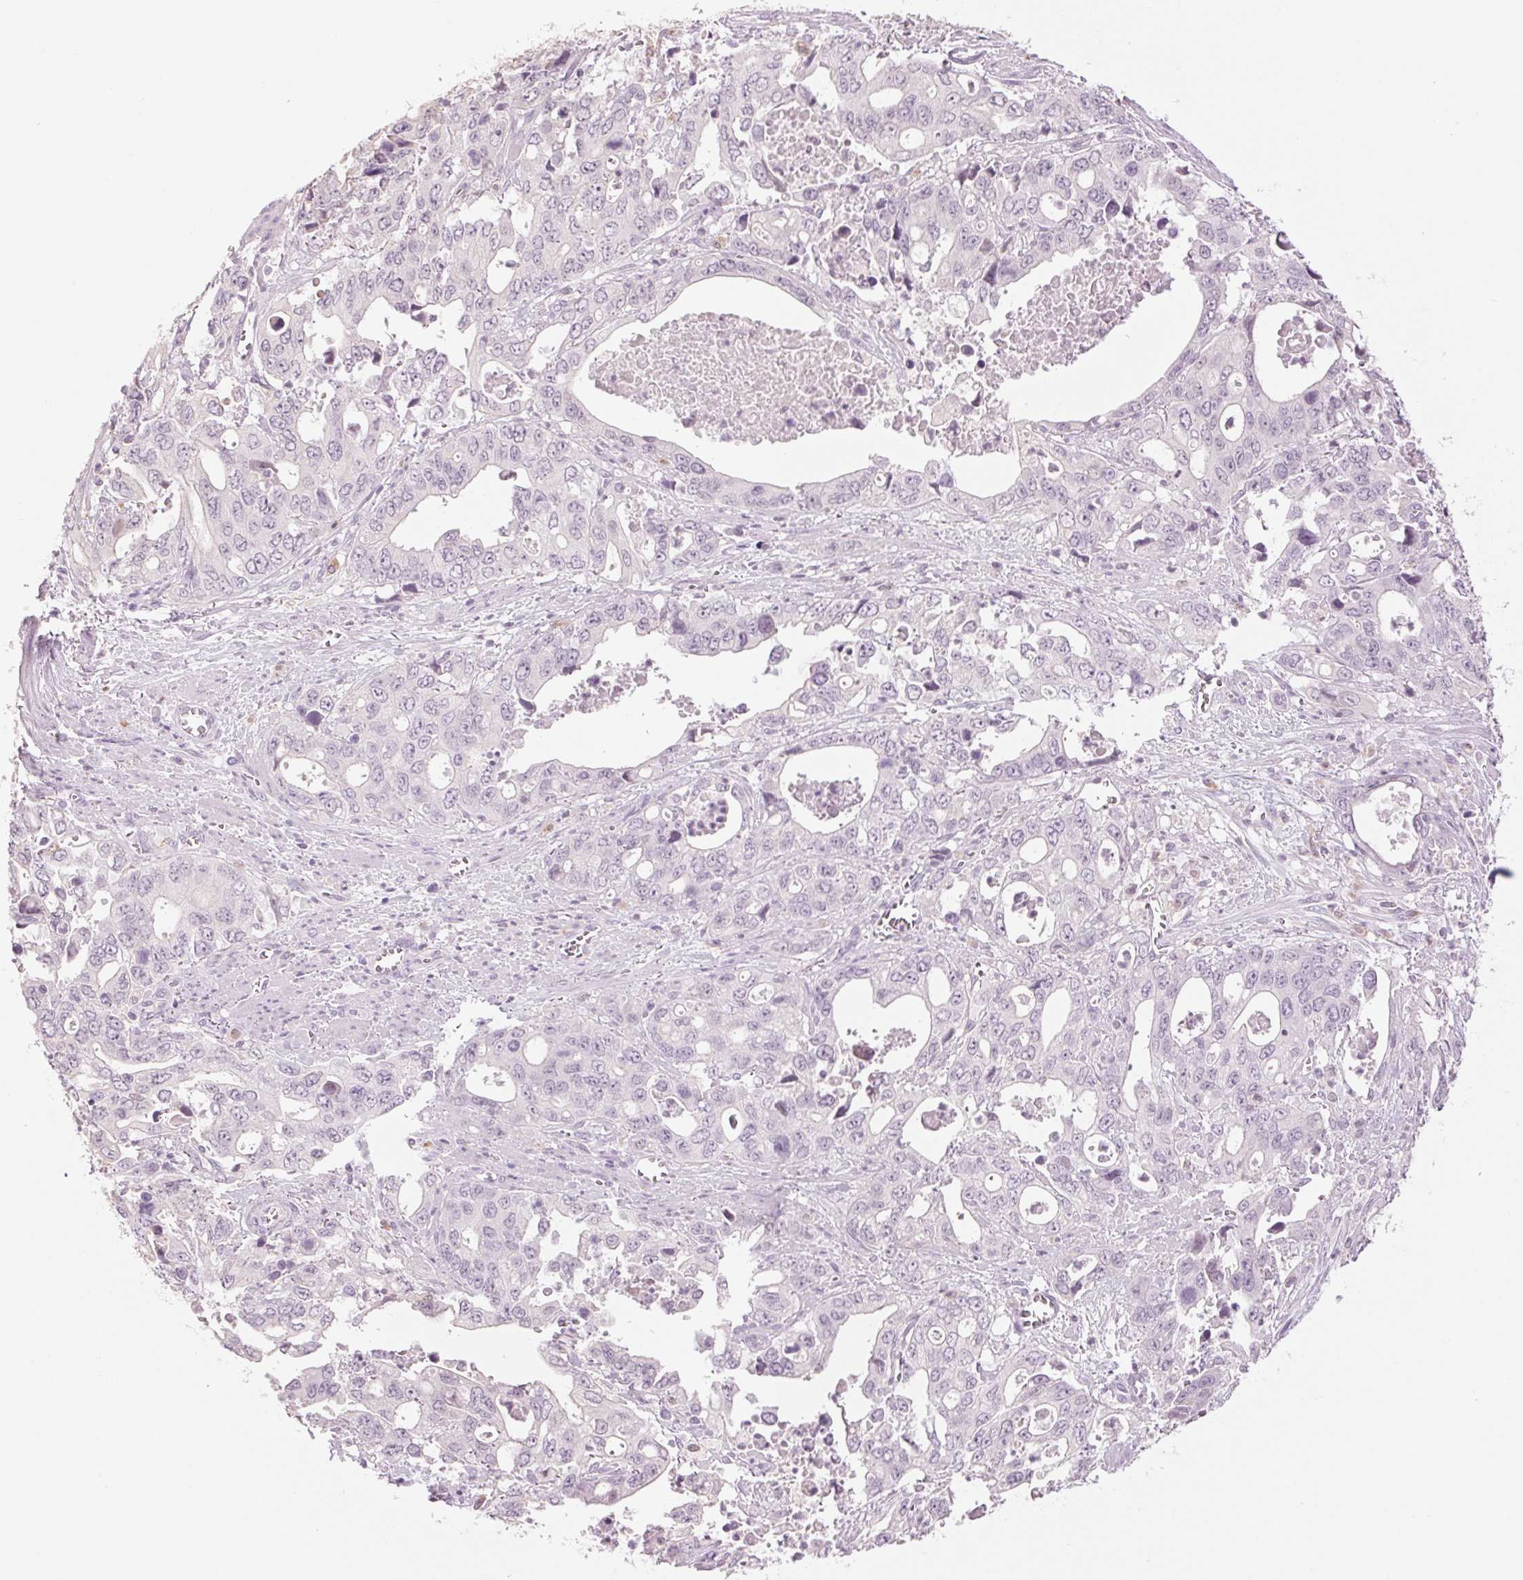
{"staining": {"intensity": "negative", "quantity": "none", "location": "none"}, "tissue": "stomach cancer", "cell_type": "Tumor cells", "image_type": "cancer", "snomed": [{"axis": "morphology", "description": "Adenocarcinoma, NOS"}, {"axis": "topography", "description": "Stomach, upper"}], "caption": "Human stomach adenocarcinoma stained for a protein using IHC exhibits no staining in tumor cells.", "gene": "MPO", "patient": {"sex": "male", "age": 74}}